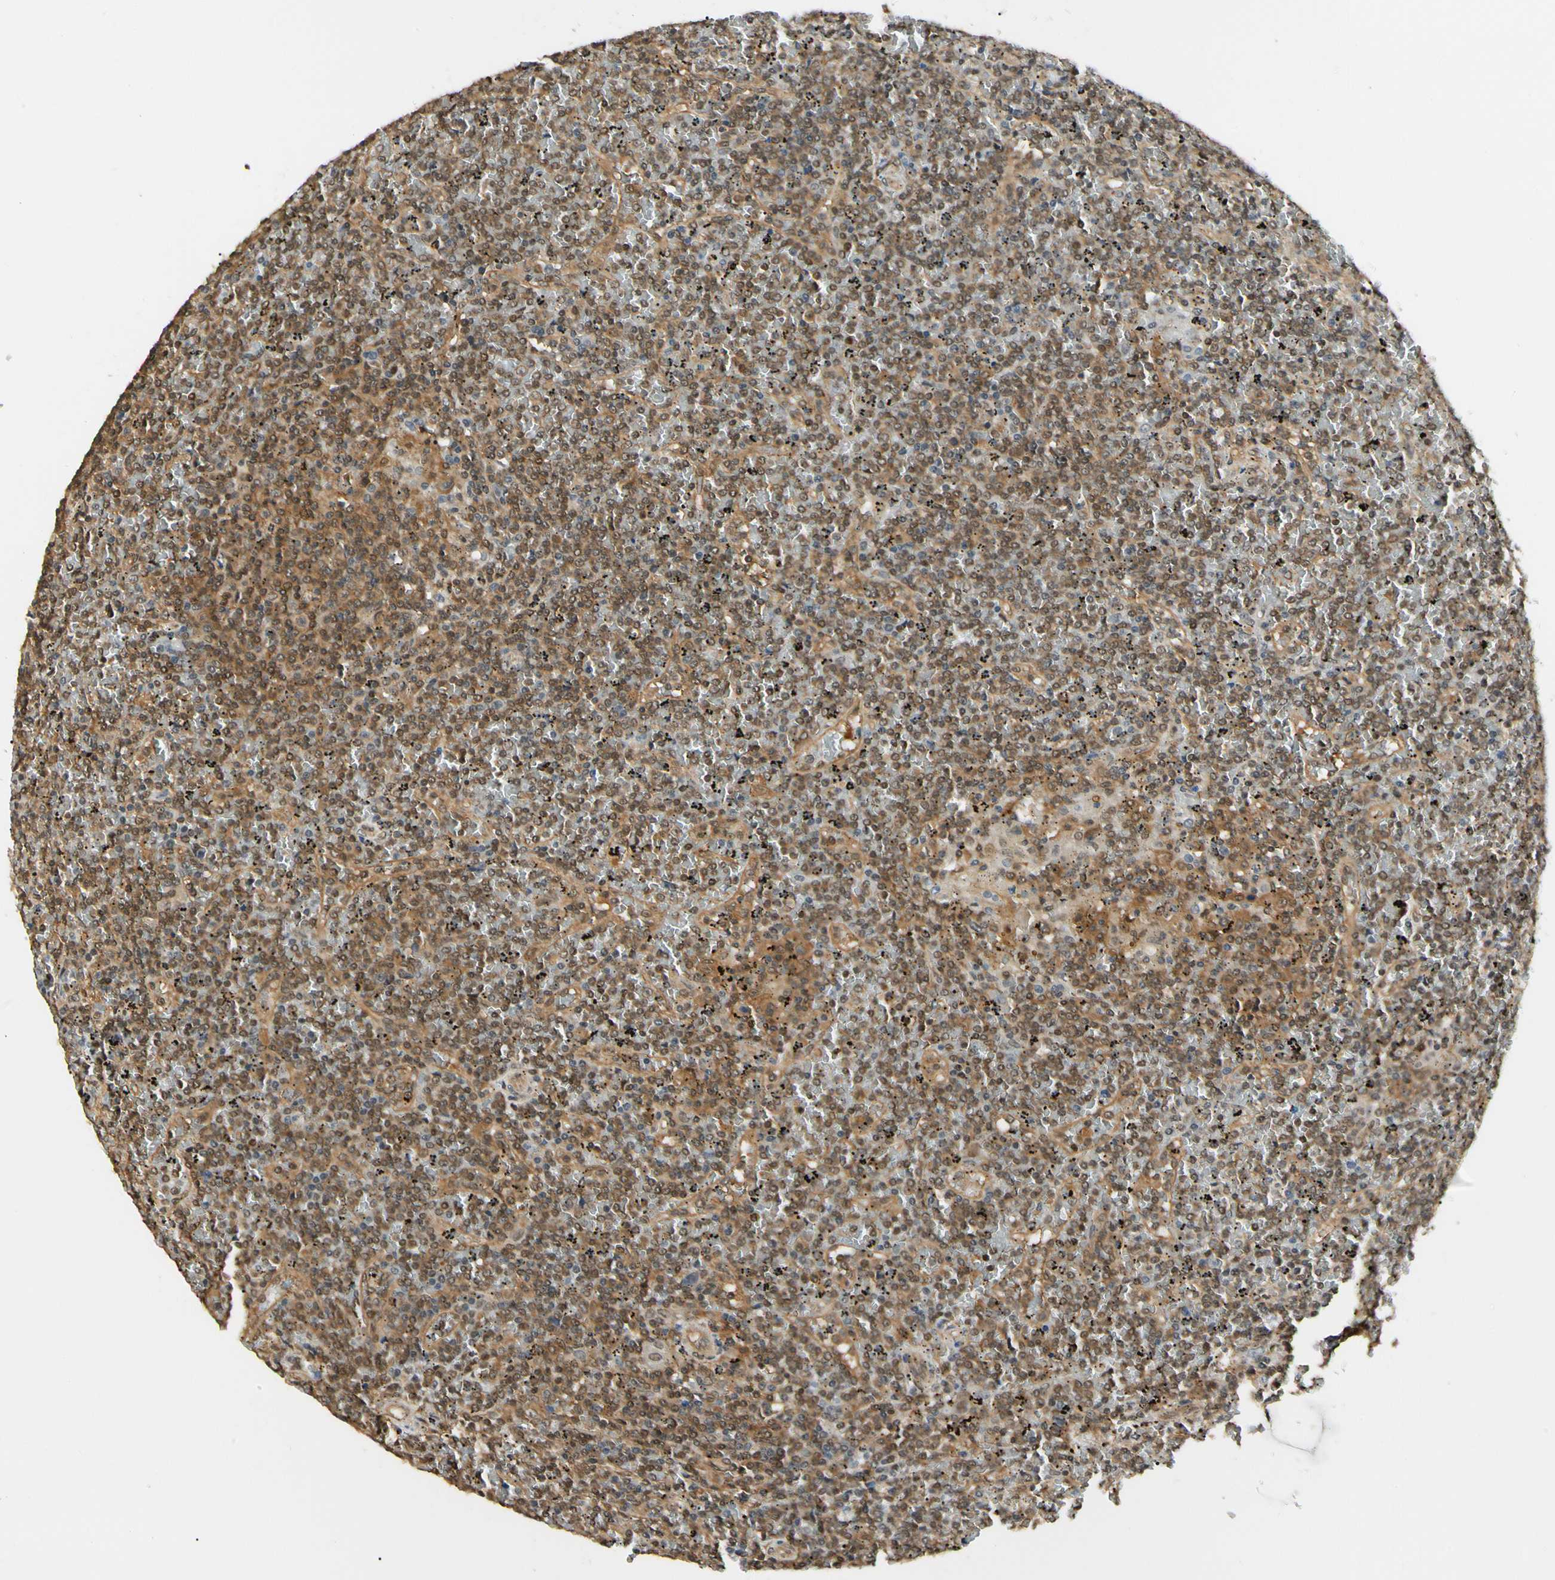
{"staining": {"intensity": "moderate", "quantity": ">75%", "location": "cytoplasmic/membranous,nuclear"}, "tissue": "lymphoma", "cell_type": "Tumor cells", "image_type": "cancer", "snomed": [{"axis": "morphology", "description": "Malignant lymphoma, non-Hodgkin's type, Low grade"}, {"axis": "topography", "description": "Spleen"}], "caption": "Protein staining by IHC shows moderate cytoplasmic/membranous and nuclear expression in approximately >75% of tumor cells in lymphoma. The staining was performed using DAB (3,3'-diaminobenzidine) to visualize the protein expression in brown, while the nuclei were stained in blue with hematoxylin (Magnification: 20x).", "gene": "UBE2Z", "patient": {"sex": "female", "age": 19}}